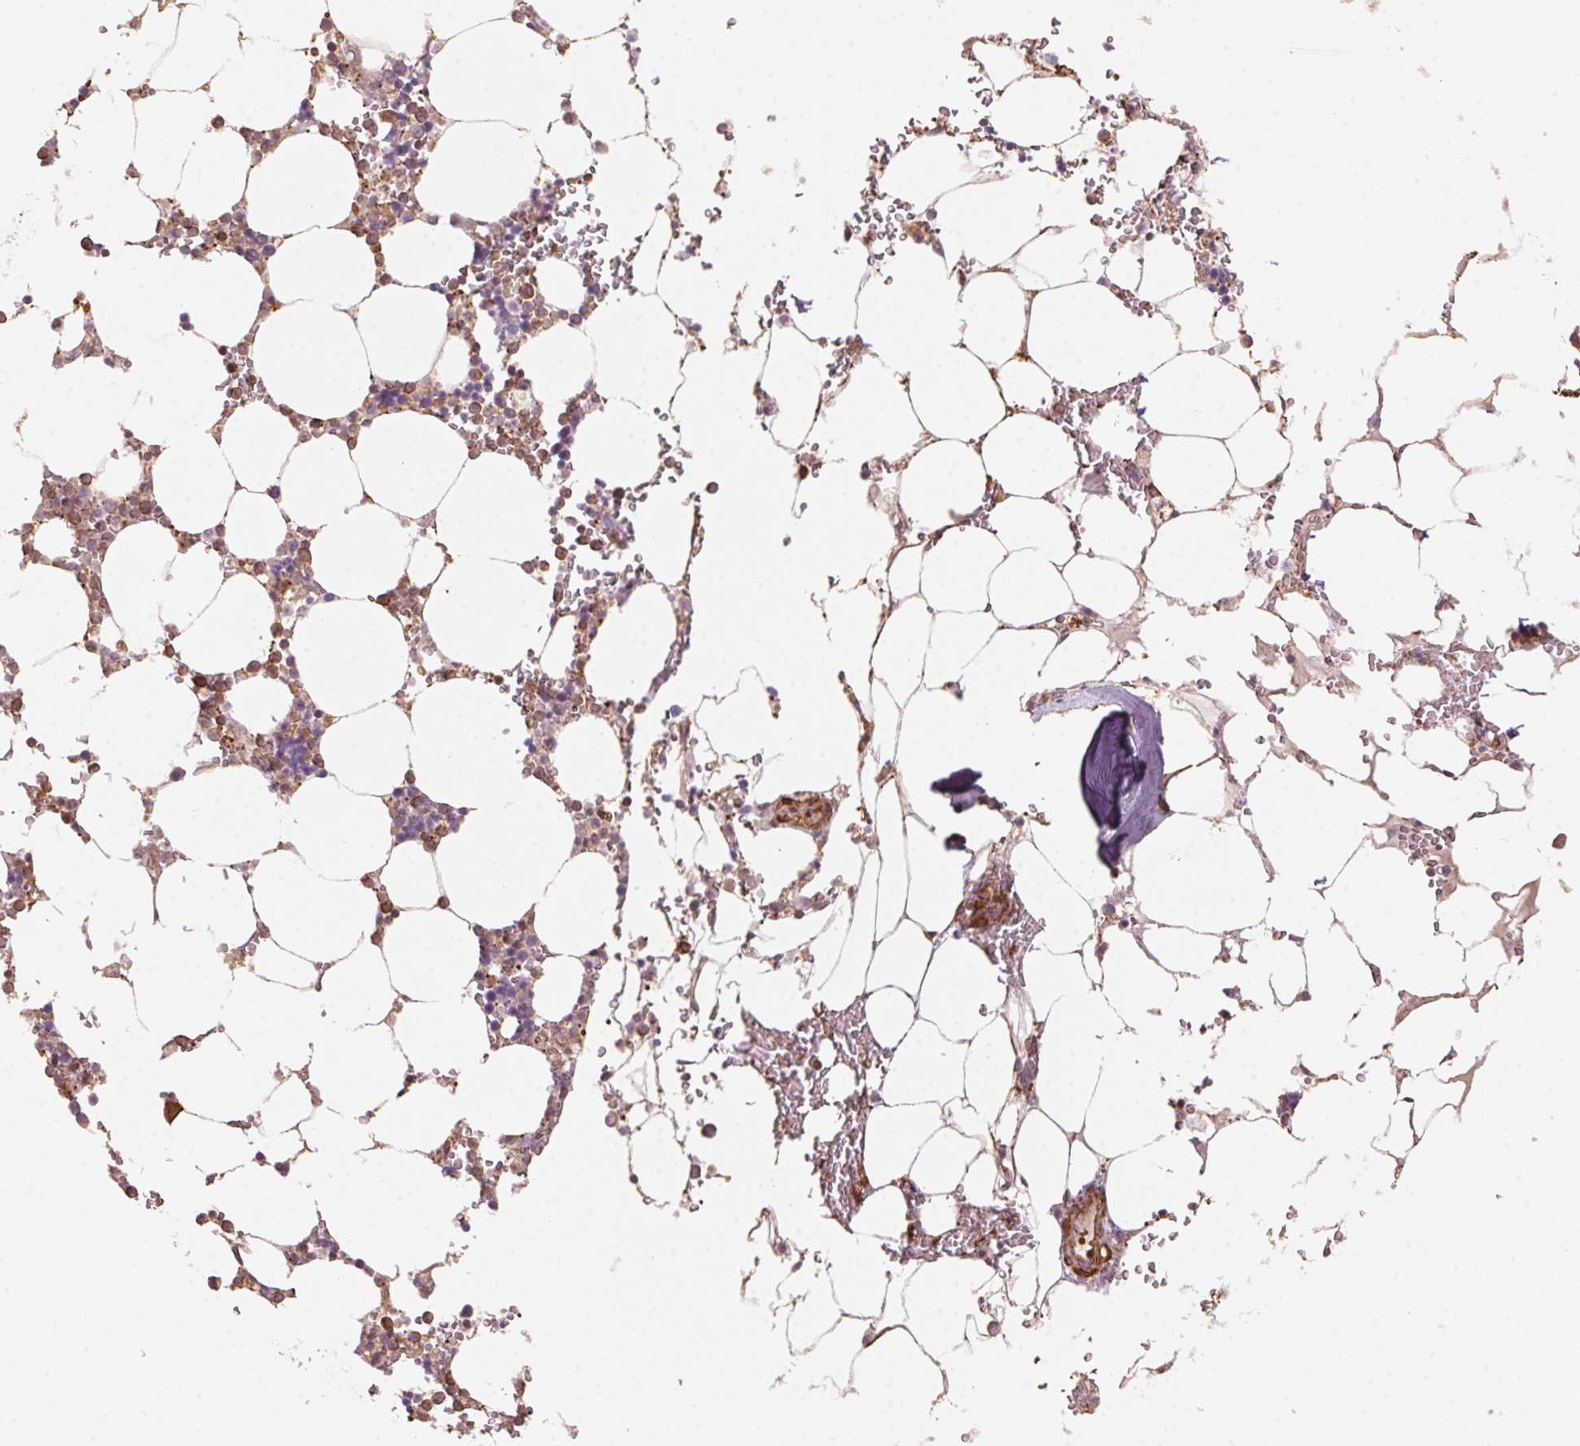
{"staining": {"intensity": "moderate", "quantity": "25%-75%", "location": "cytoplasmic/membranous"}, "tissue": "bone marrow", "cell_type": "Hematopoietic cells", "image_type": "normal", "snomed": [{"axis": "morphology", "description": "Normal tissue, NOS"}, {"axis": "topography", "description": "Bone marrow"}], "caption": "Protein analysis of unremarkable bone marrow exhibits moderate cytoplasmic/membranous expression in about 25%-75% of hematopoietic cells.", "gene": "QDPR", "patient": {"sex": "male", "age": 64}}